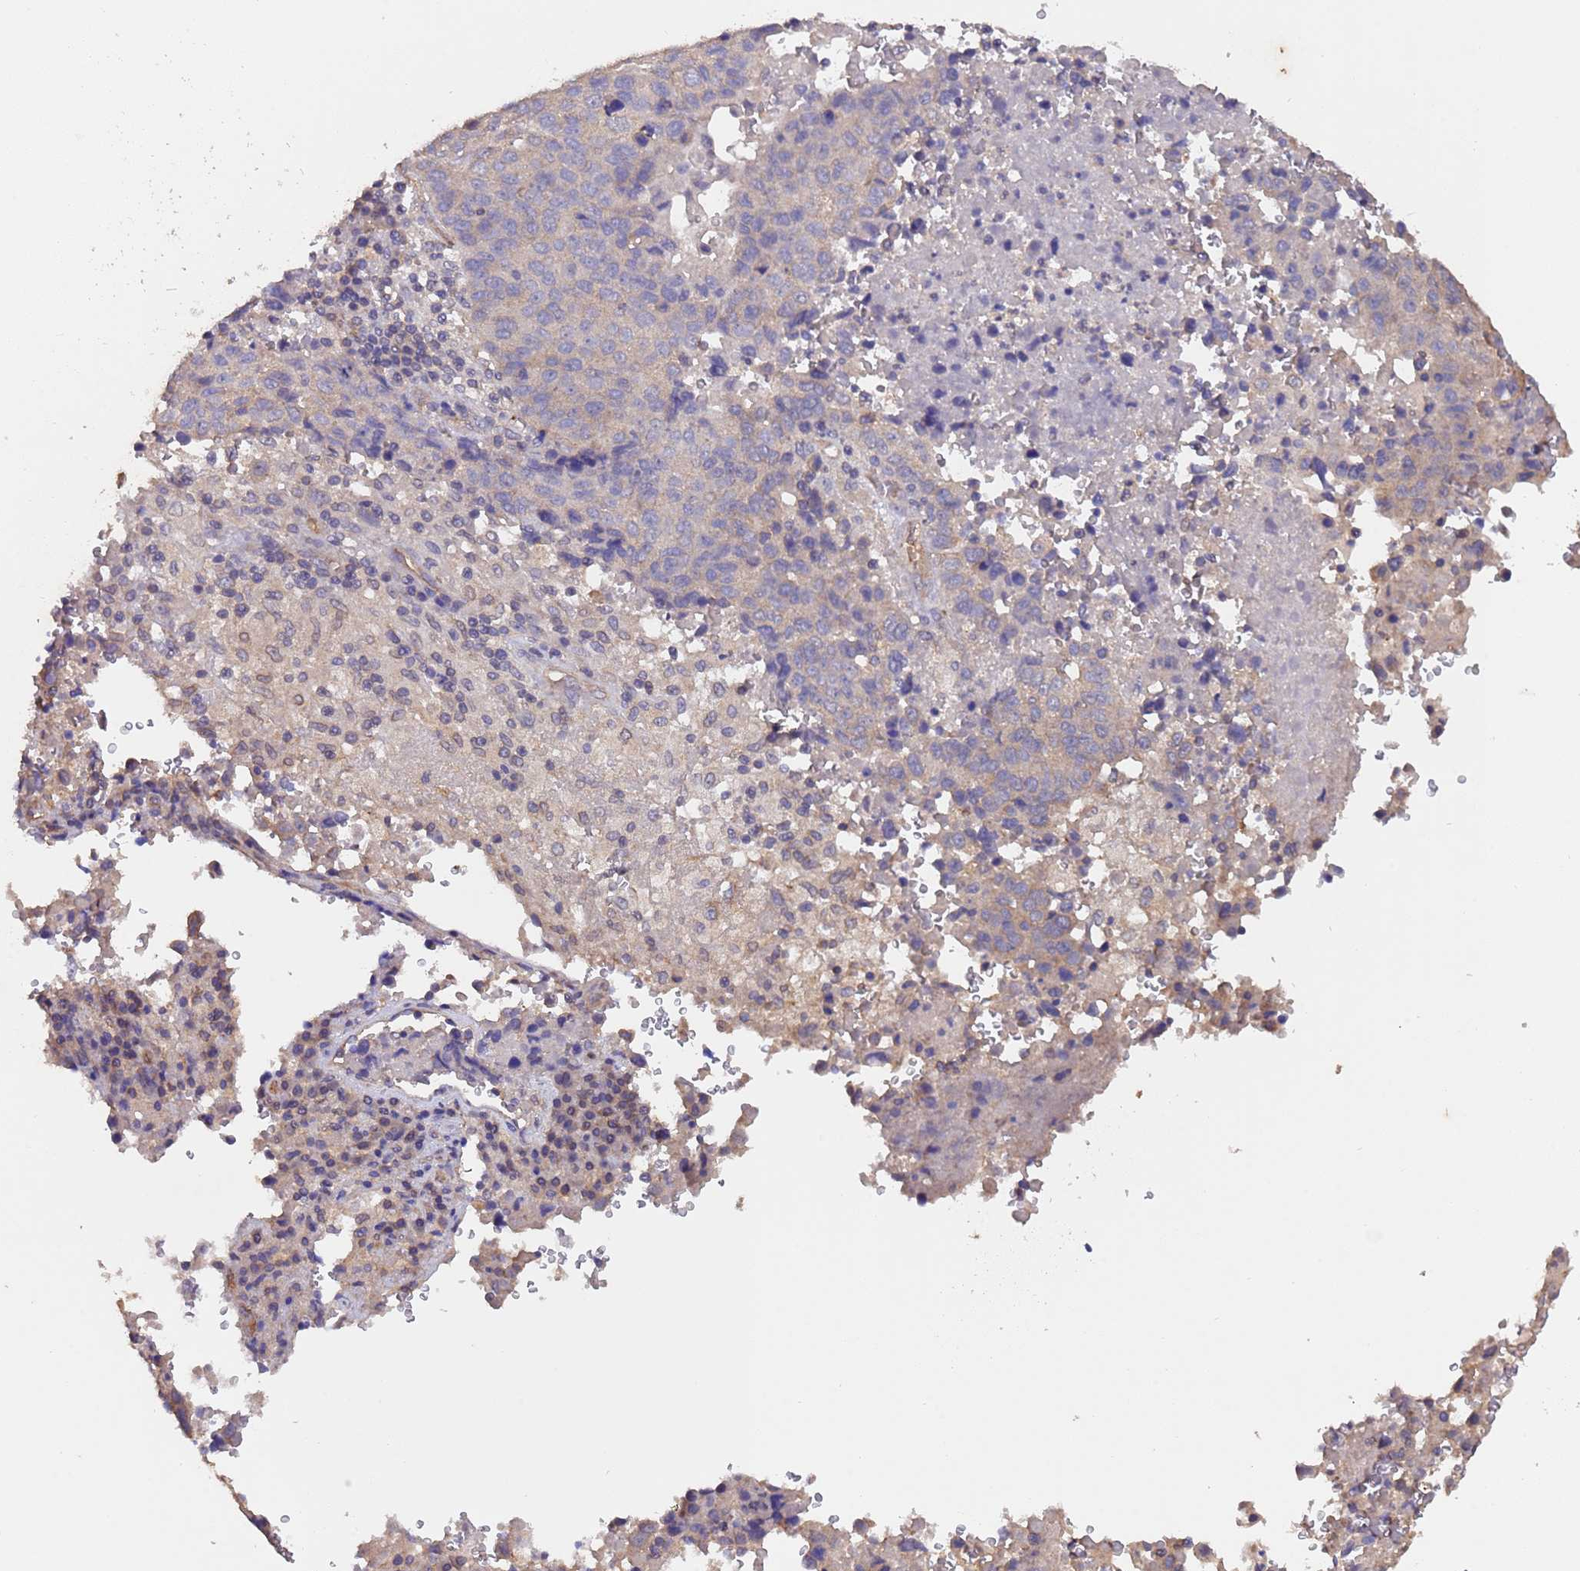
{"staining": {"intensity": "negative", "quantity": "none", "location": "none"}, "tissue": "lung cancer", "cell_type": "Tumor cells", "image_type": "cancer", "snomed": [{"axis": "morphology", "description": "Squamous cell carcinoma, NOS"}, {"axis": "topography", "description": "Lung"}], "caption": "Image shows no protein positivity in tumor cells of lung squamous cell carcinoma tissue. (DAB (3,3'-diaminobenzidine) IHC visualized using brightfield microscopy, high magnification).", "gene": "MTX3", "patient": {"sex": "male", "age": 73}}